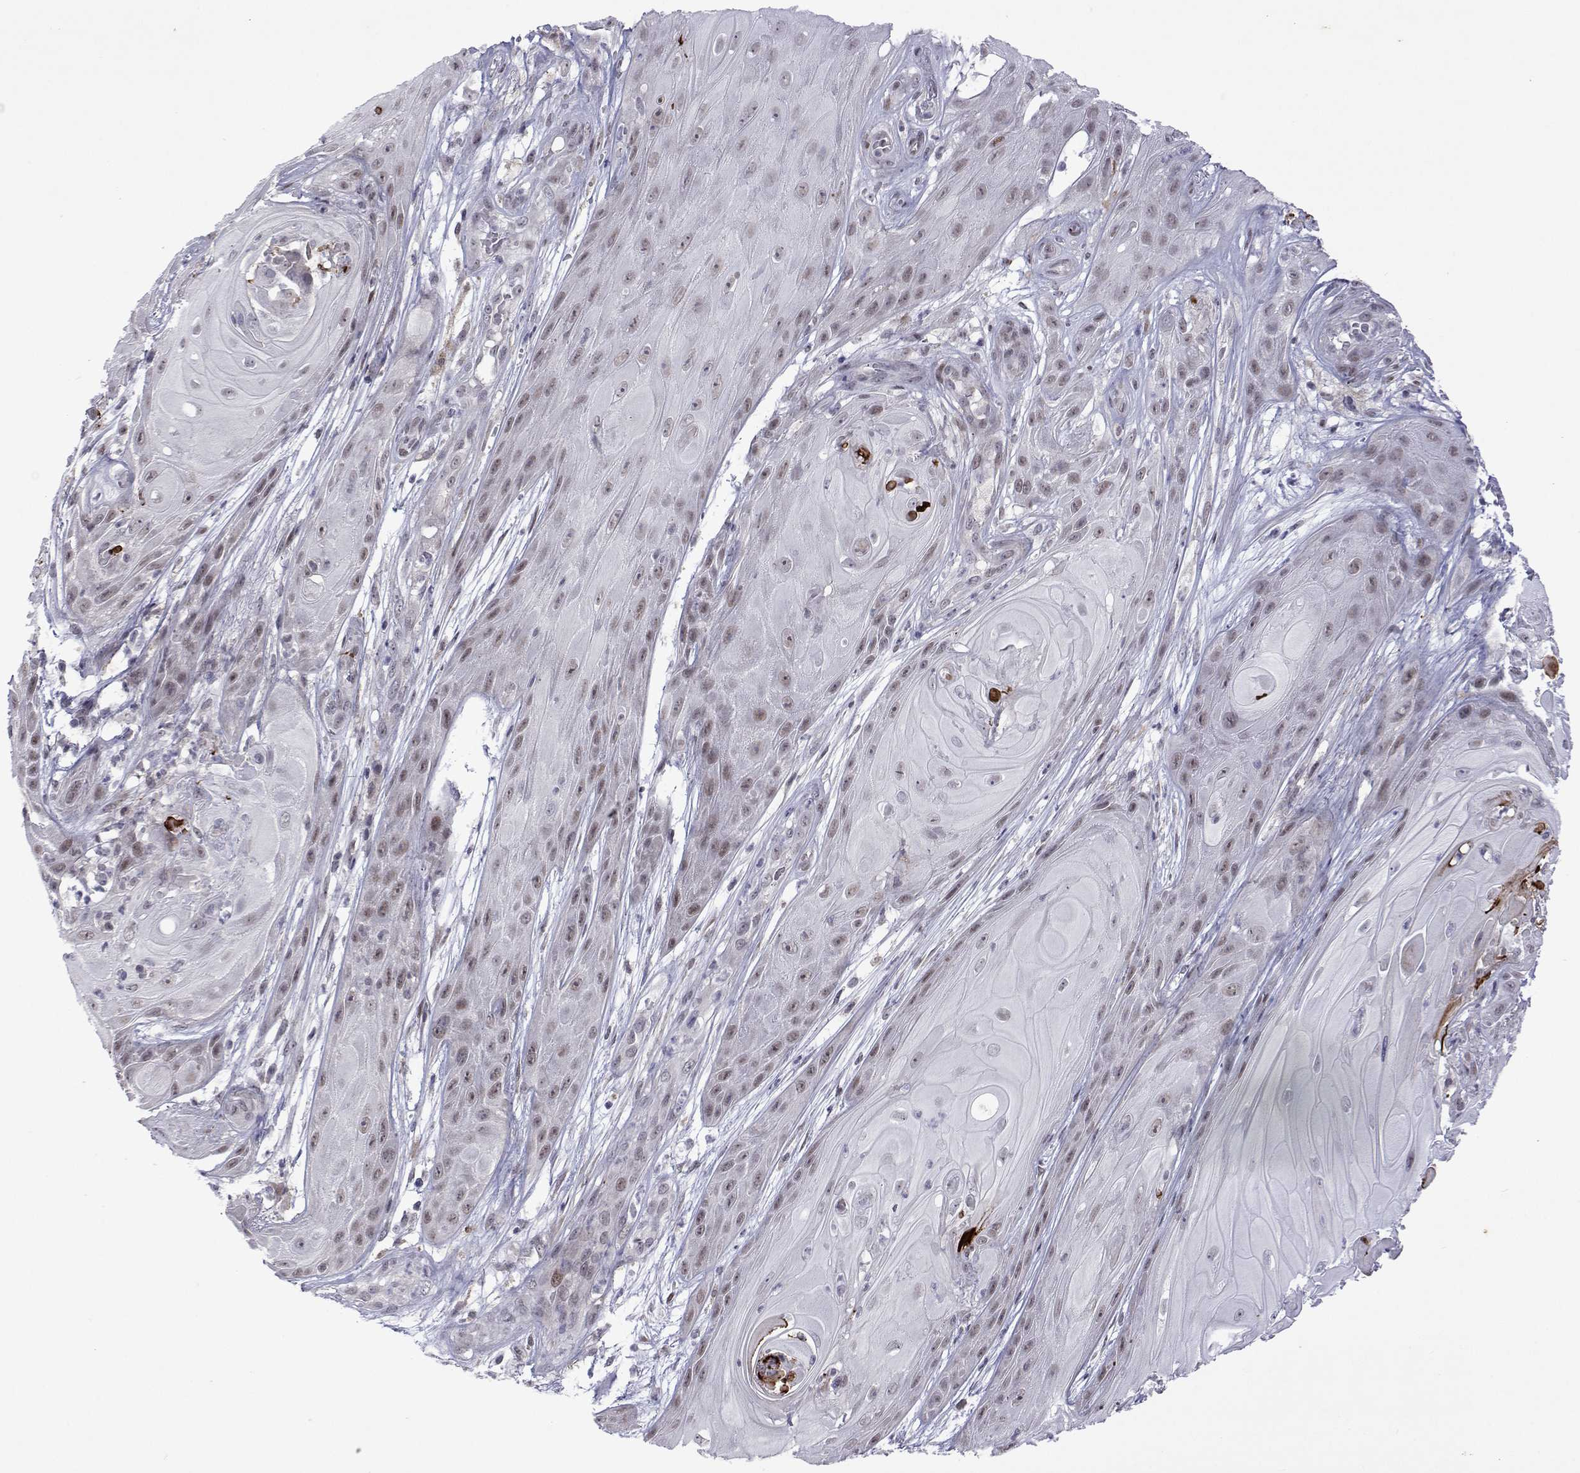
{"staining": {"intensity": "weak", "quantity": "25%-75%", "location": "nuclear"}, "tissue": "skin cancer", "cell_type": "Tumor cells", "image_type": "cancer", "snomed": [{"axis": "morphology", "description": "Squamous cell carcinoma, NOS"}, {"axis": "topography", "description": "Skin"}], "caption": "A brown stain shows weak nuclear positivity of a protein in human skin cancer tumor cells.", "gene": "EFCAB3", "patient": {"sex": "male", "age": 62}}